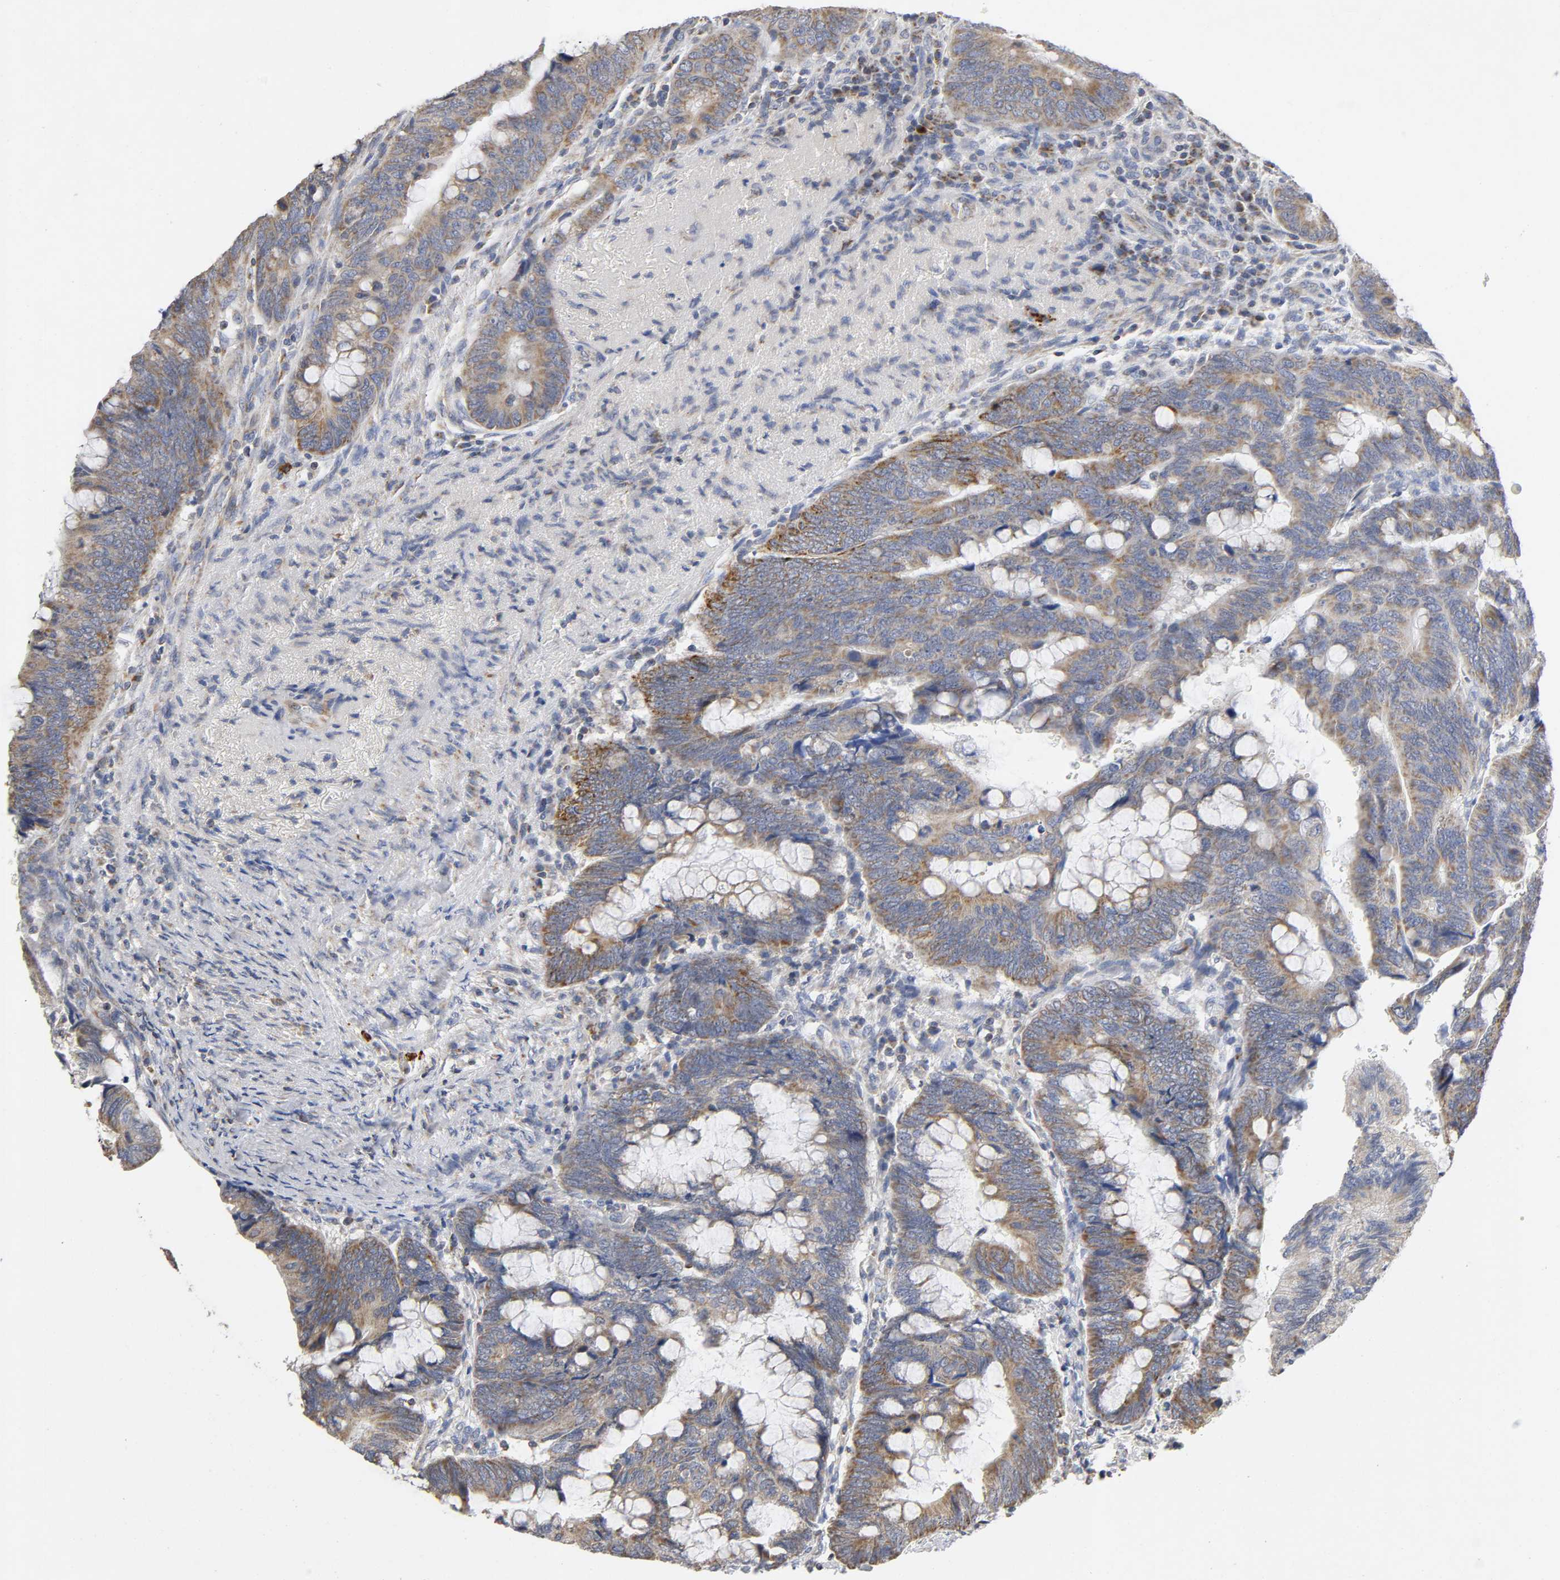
{"staining": {"intensity": "moderate", "quantity": ">75%", "location": "cytoplasmic/membranous"}, "tissue": "colorectal cancer", "cell_type": "Tumor cells", "image_type": "cancer", "snomed": [{"axis": "morphology", "description": "Normal tissue, NOS"}, {"axis": "morphology", "description": "Adenocarcinoma, NOS"}, {"axis": "topography", "description": "Rectum"}, {"axis": "topography", "description": "Peripheral nerve tissue"}], "caption": "Immunohistochemical staining of human adenocarcinoma (colorectal) exhibits moderate cytoplasmic/membranous protein staining in approximately >75% of tumor cells.", "gene": "SYT16", "patient": {"sex": "male", "age": 92}}